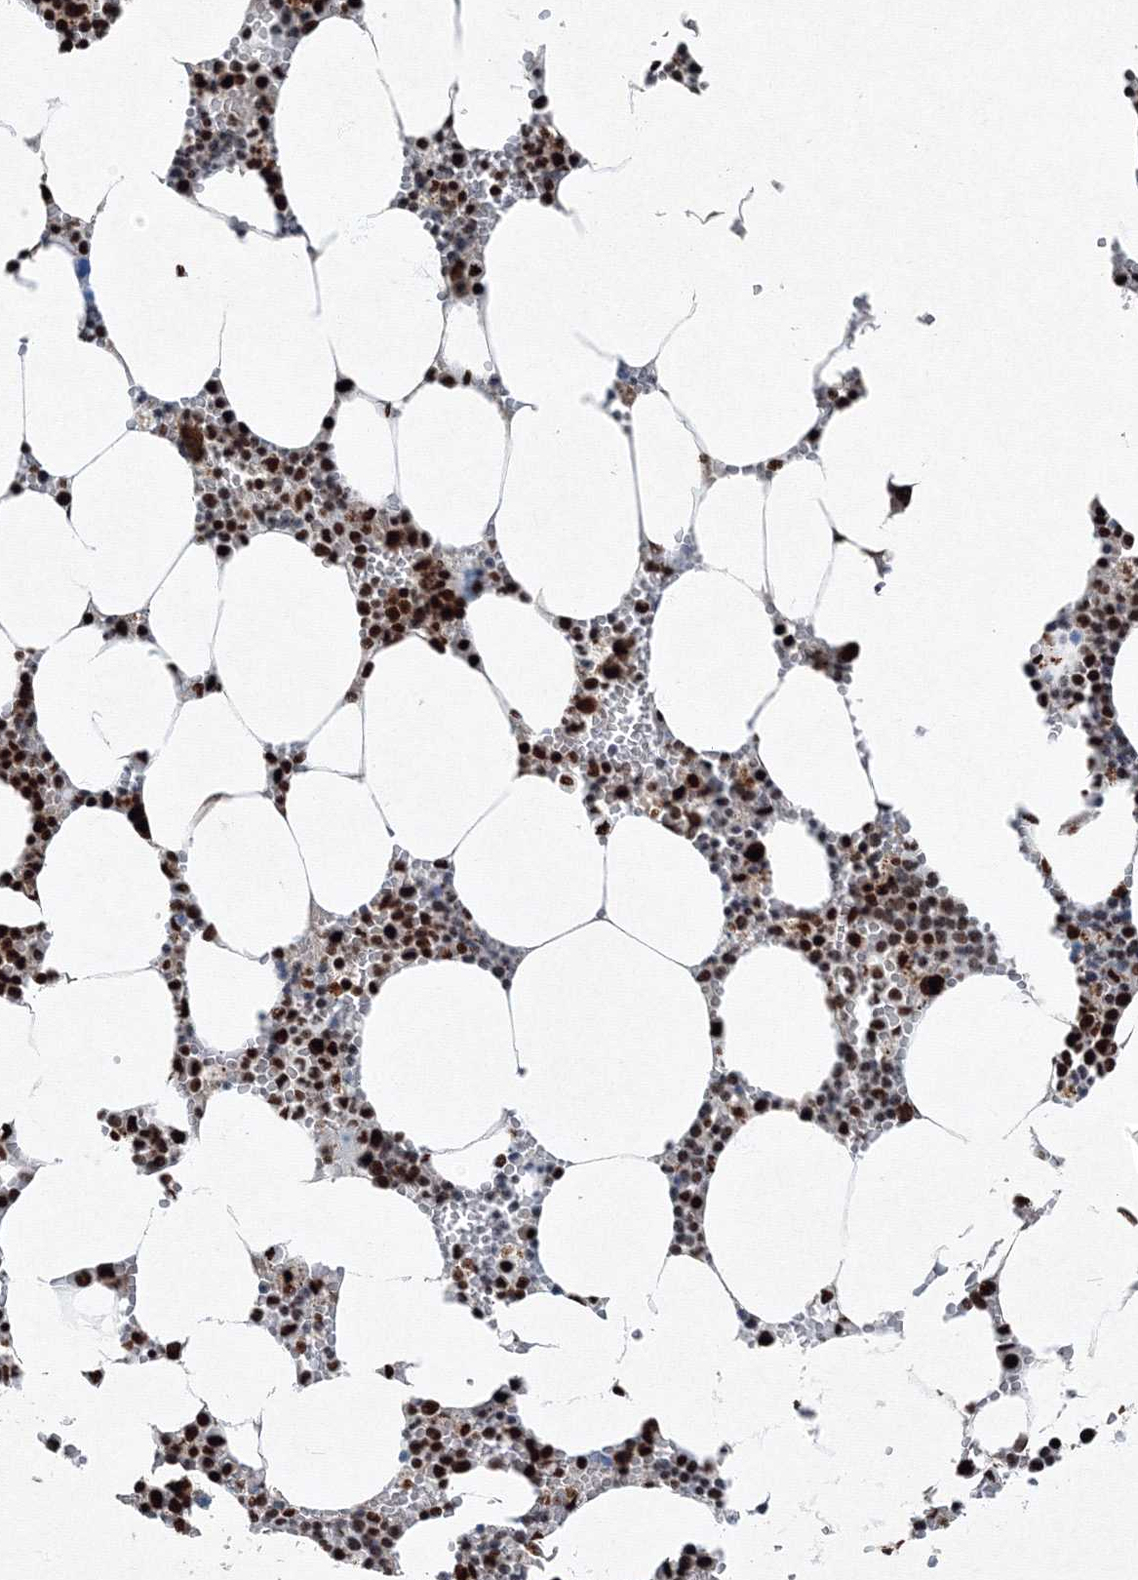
{"staining": {"intensity": "strong", "quantity": ">75%", "location": "nuclear"}, "tissue": "bone marrow", "cell_type": "Hematopoietic cells", "image_type": "normal", "snomed": [{"axis": "morphology", "description": "Normal tissue, NOS"}, {"axis": "topography", "description": "Bone marrow"}], "caption": "Strong nuclear expression for a protein is present in approximately >75% of hematopoietic cells of unremarkable bone marrow using IHC.", "gene": "SNRPC", "patient": {"sex": "male", "age": 70}}